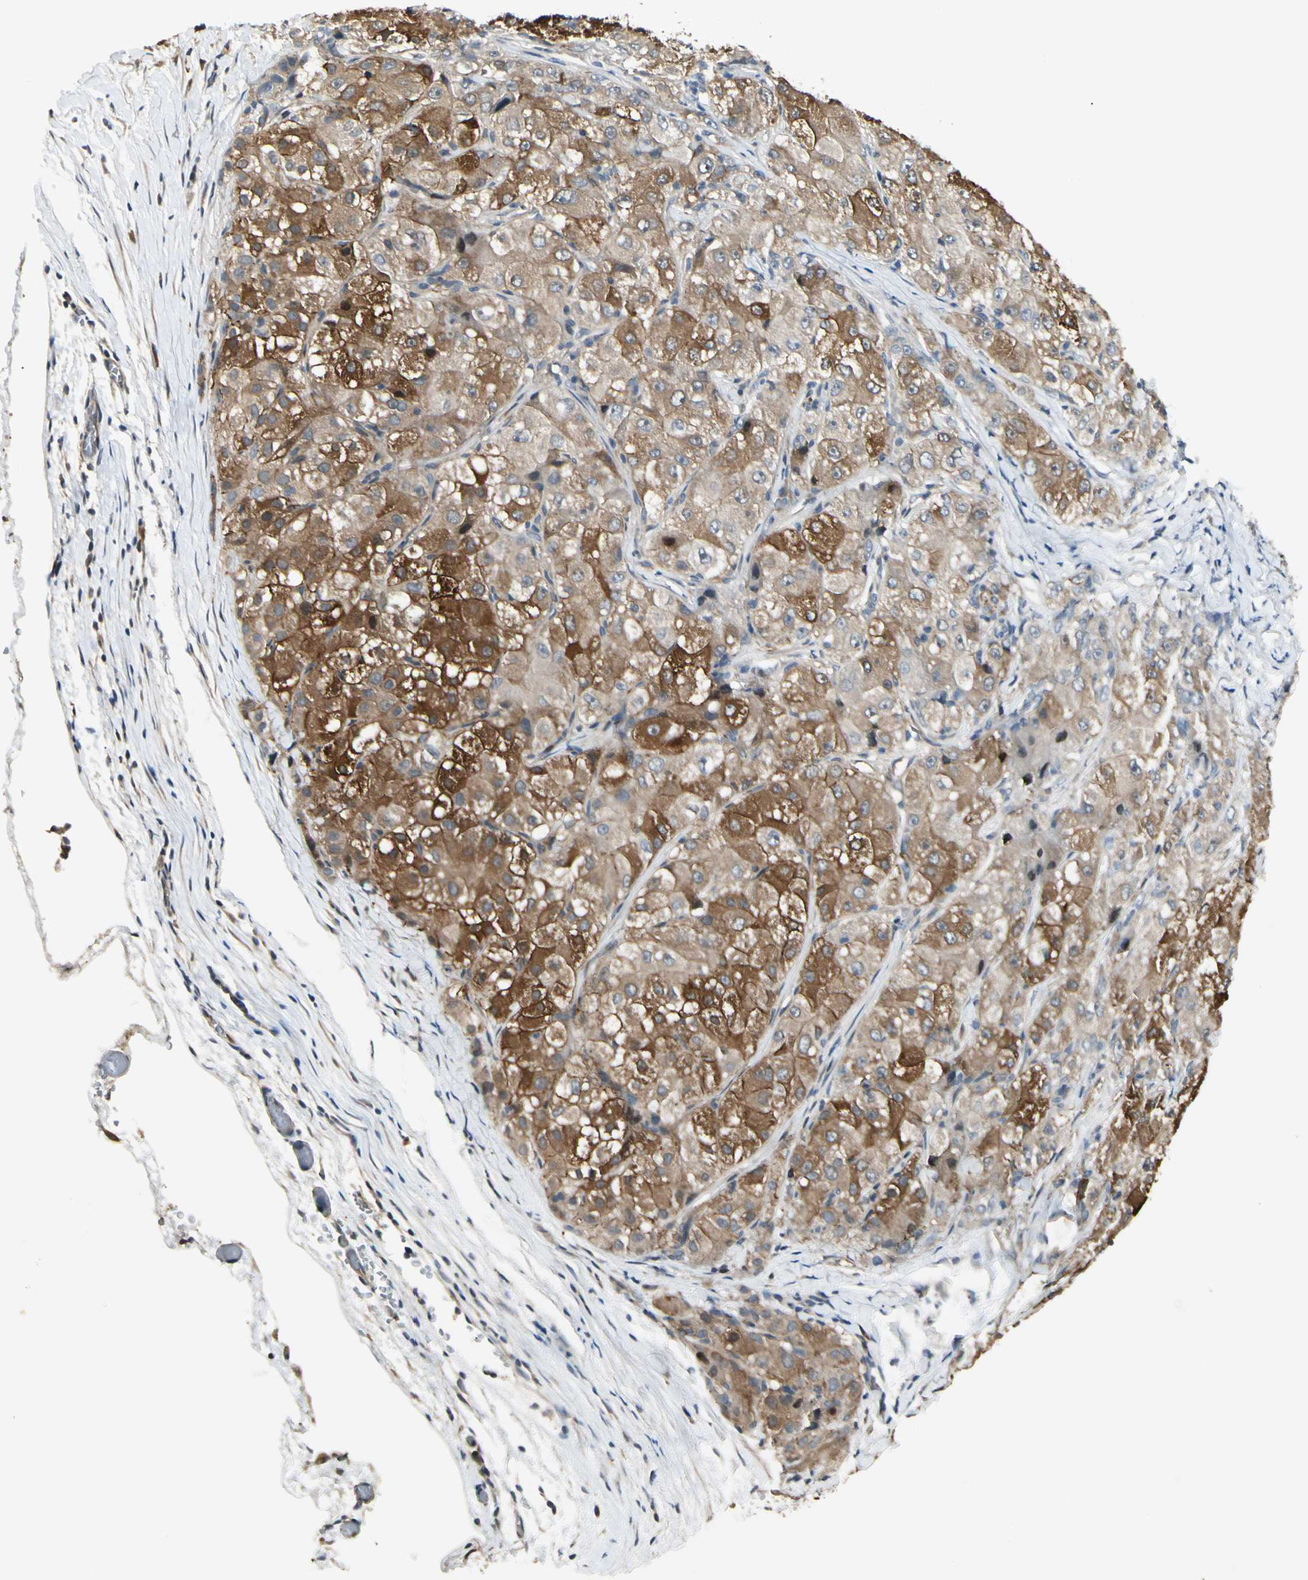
{"staining": {"intensity": "moderate", "quantity": ">75%", "location": "cytoplasmic/membranous"}, "tissue": "liver cancer", "cell_type": "Tumor cells", "image_type": "cancer", "snomed": [{"axis": "morphology", "description": "Carcinoma, Hepatocellular, NOS"}, {"axis": "topography", "description": "Liver"}], "caption": "Immunohistochemical staining of liver cancer reveals medium levels of moderate cytoplasmic/membranous positivity in approximately >75% of tumor cells.", "gene": "P3H2", "patient": {"sex": "male", "age": 80}}